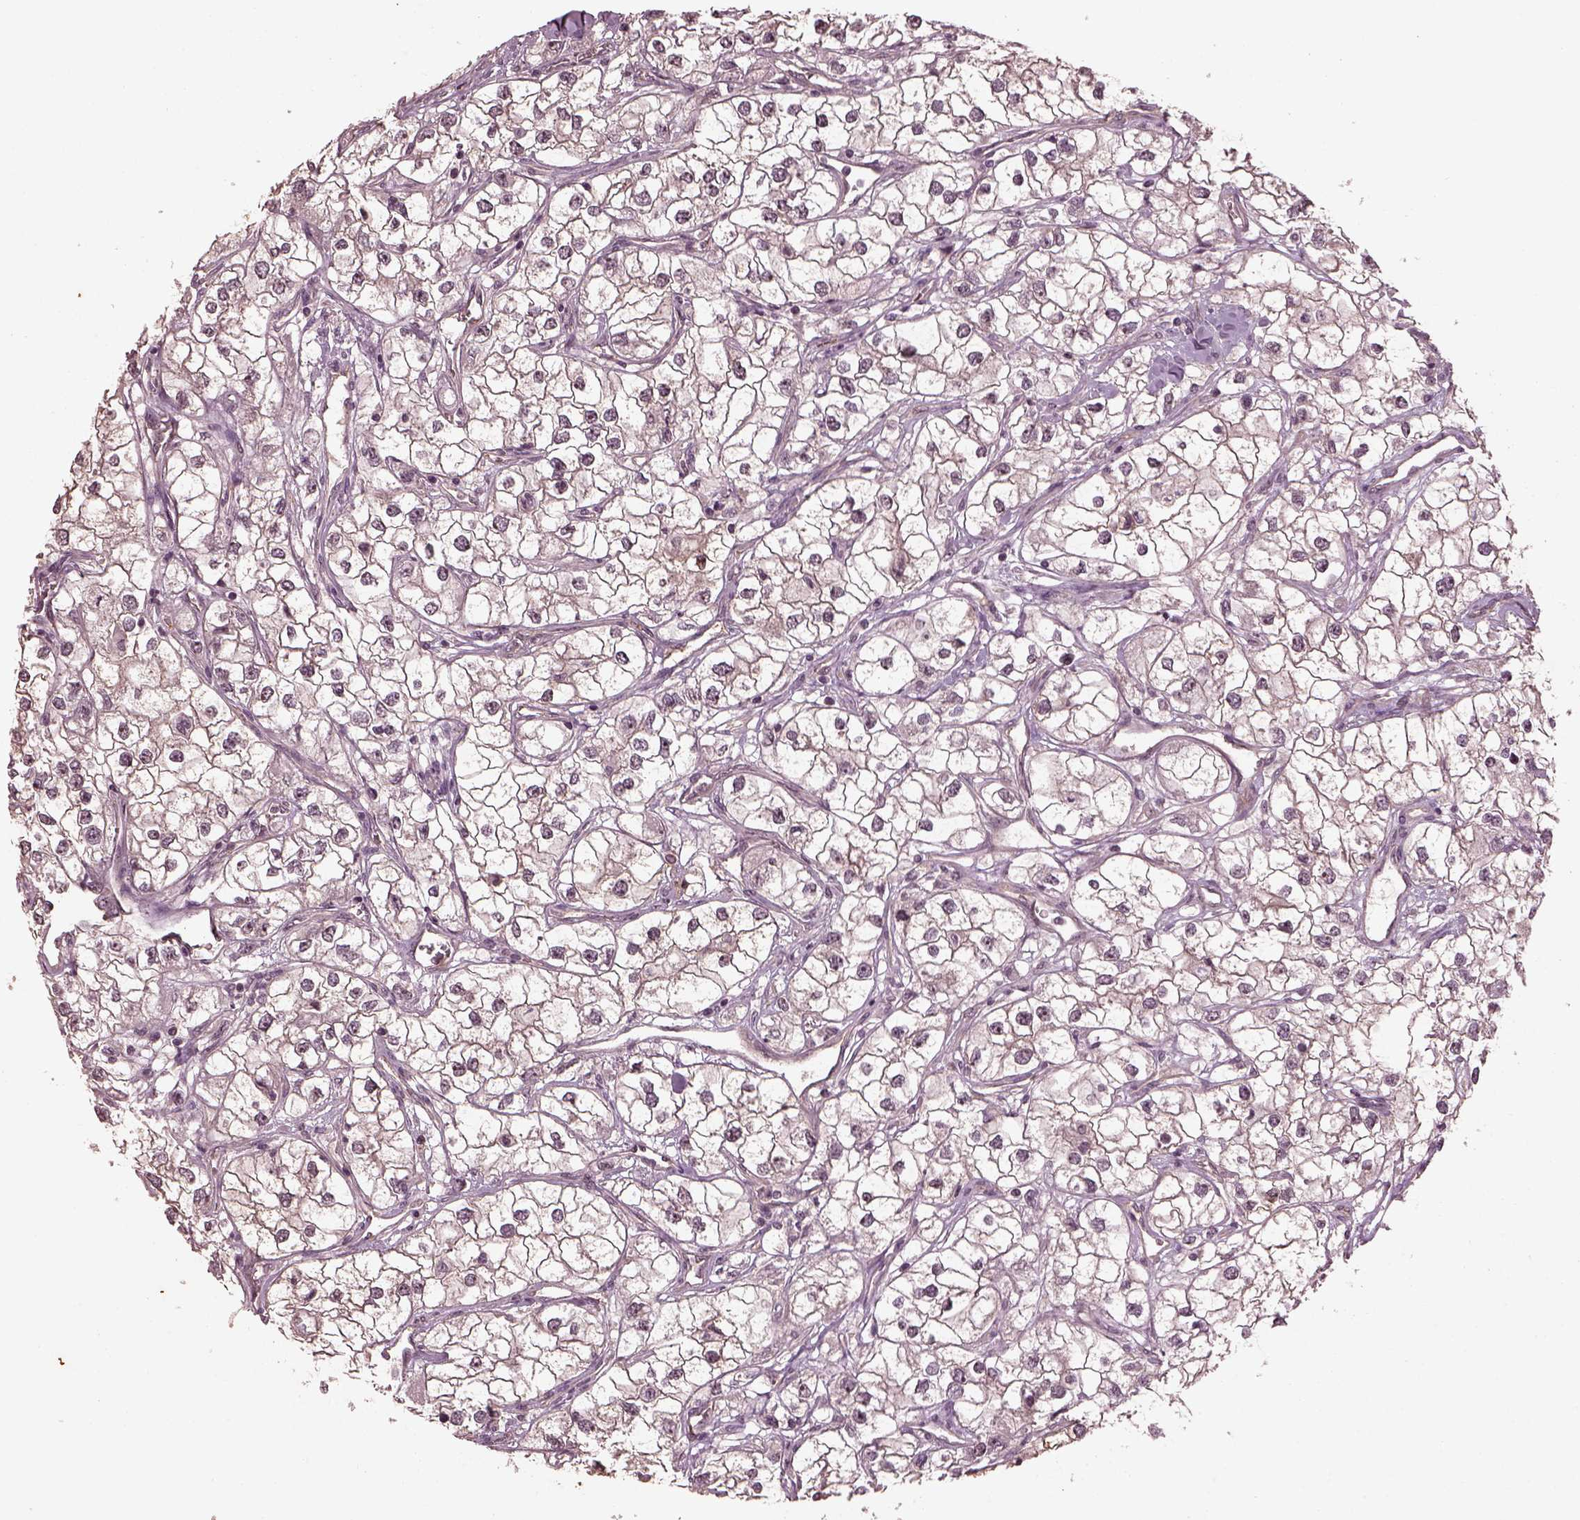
{"staining": {"intensity": "negative", "quantity": "none", "location": "none"}, "tissue": "renal cancer", "cell_type": "Tumor cells", "image_type": "cancer", "snomed": [{"axis": "morphology", "description": "Adenocarcinoma, NOS"}, {"axis": "topography", "description": "Kidney"}], "caption": "Tumor cells are negative for brown protein staining in renal cancer (adenocarcinoma).", "gene": "GNRH1", "patient": {"sex": "male", "age": 59}}